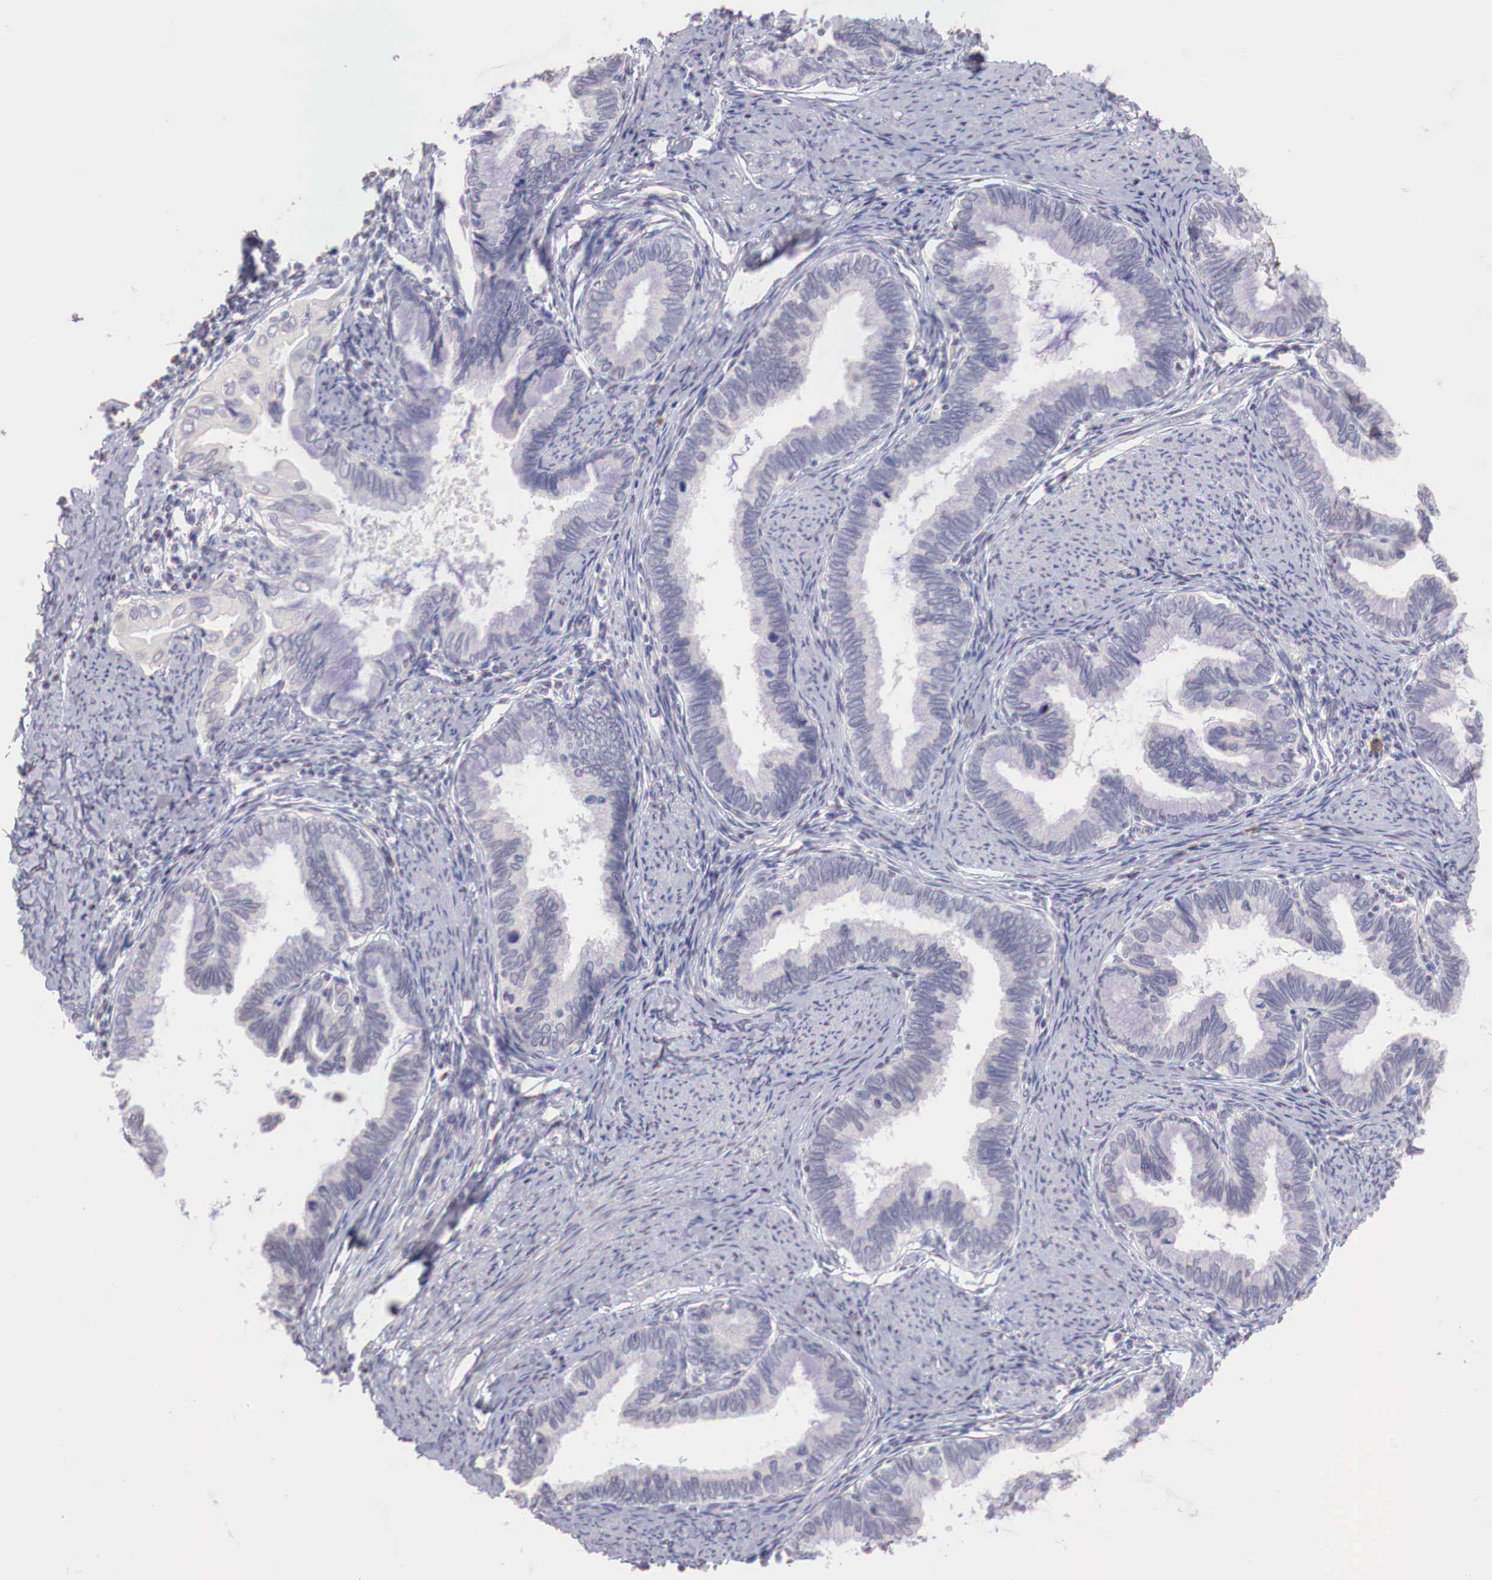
{"staining": {"intensity": "negative", "quantity": "none", "location": "none"}, "tissue": "cervical cancer", "cell_type": "Tumor cells", "image_type": "cancer", "snomed": [{"axis": "morphology", "description": "Adenocarcinoma, NOS"}, {"axis": "topography", "description": "Cervix"}], "caption": "The micrograph displays no staining of tumor cells in cervical cancer (adenocarcinoma).", "gene": "XPNPEP2", "patient": {"sex": "female", "age": 49}}